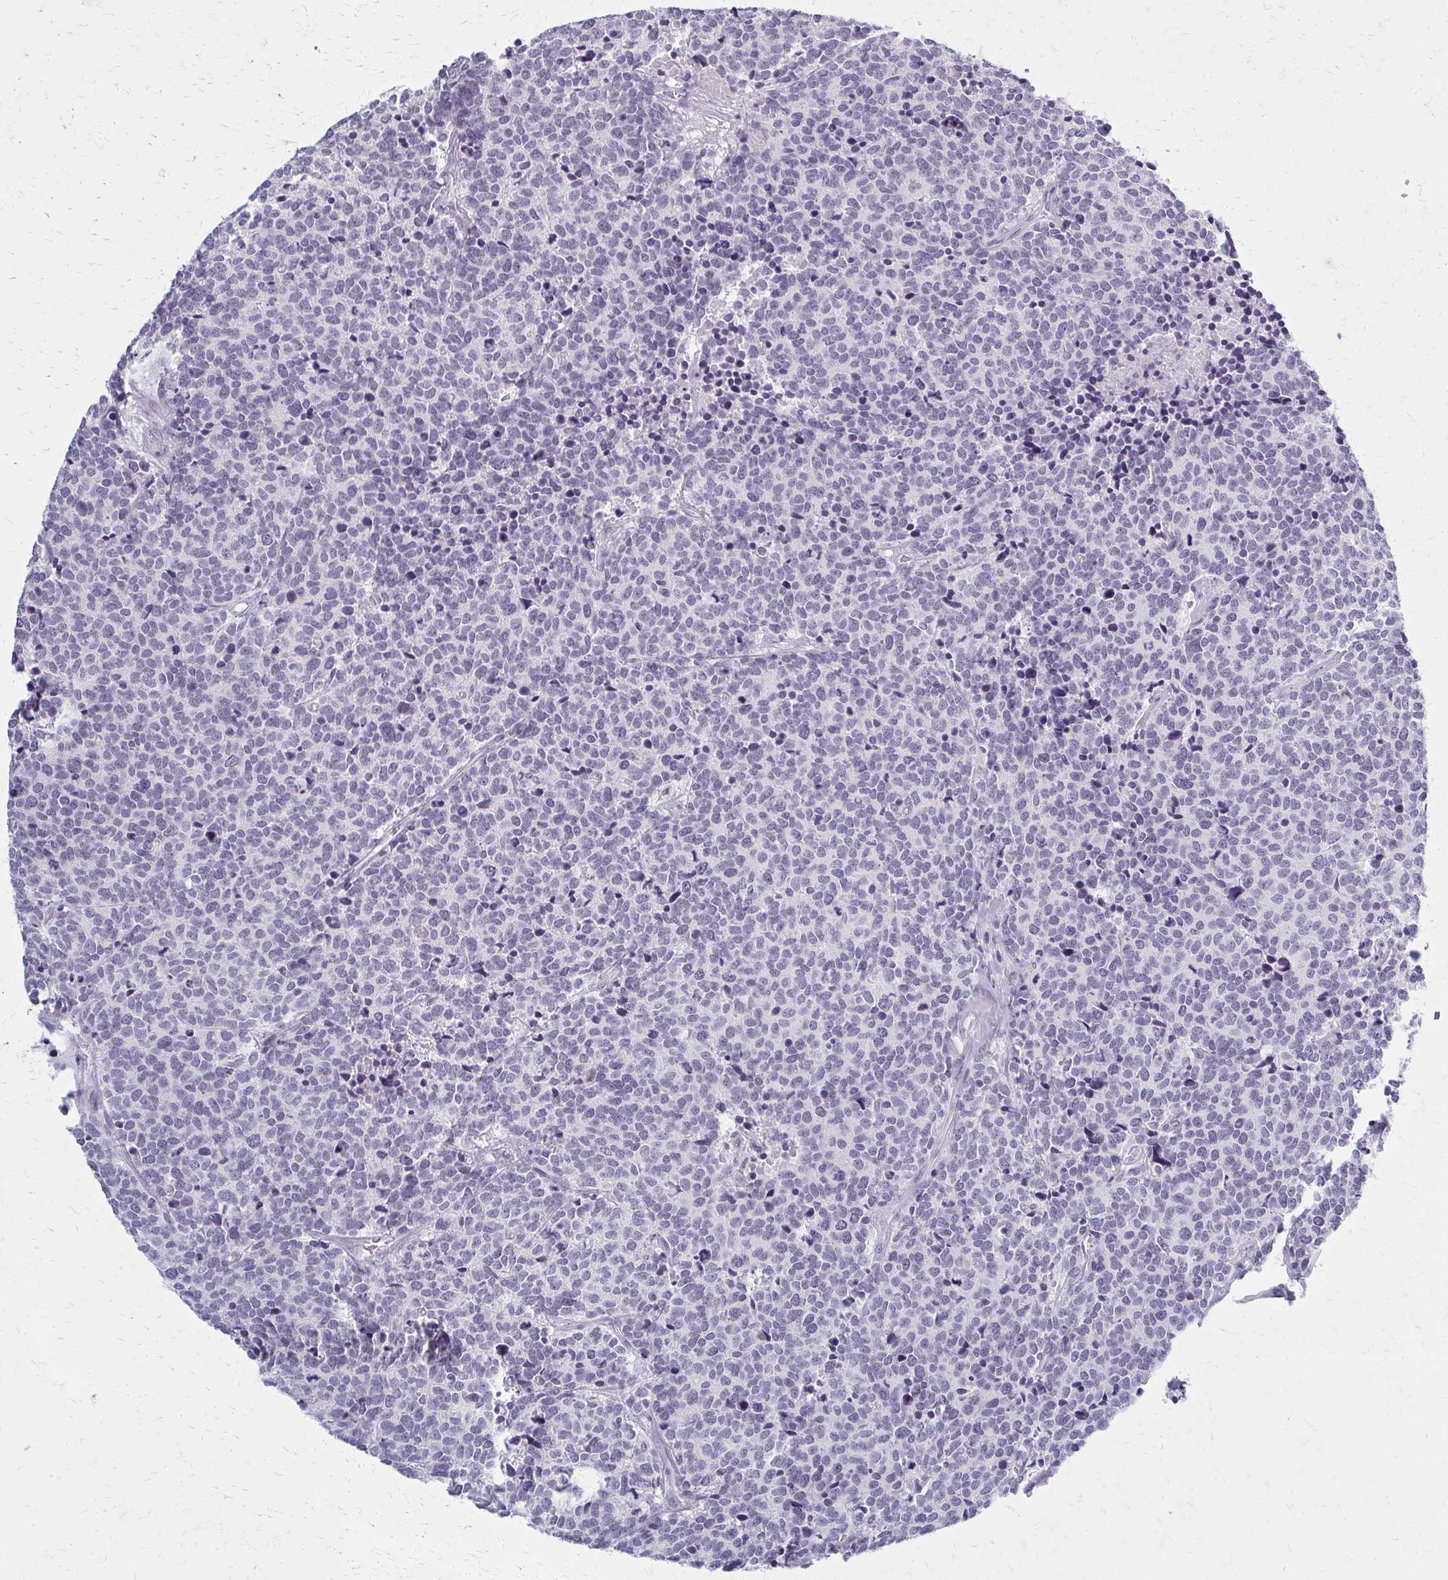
{"staining": {"intensity": "negative", "quantity": "none", "location": "none"}, "tissue": "carcinoid", "cell_type": "Tumor cells", "image_type": "cancer", "snomed": [{"axis": "morphology", "description": "Carcinoid, malignant, NOS"}, {"axis": "topography", "description": "Skin"}], "caption": "Tumor cells are negative for brown protein staining in carcinoid. (DAB immunohistochemistry (IHC), high magnification).", "gene": "CASQ2", "patient": {"sex": "female", "age": 79}}